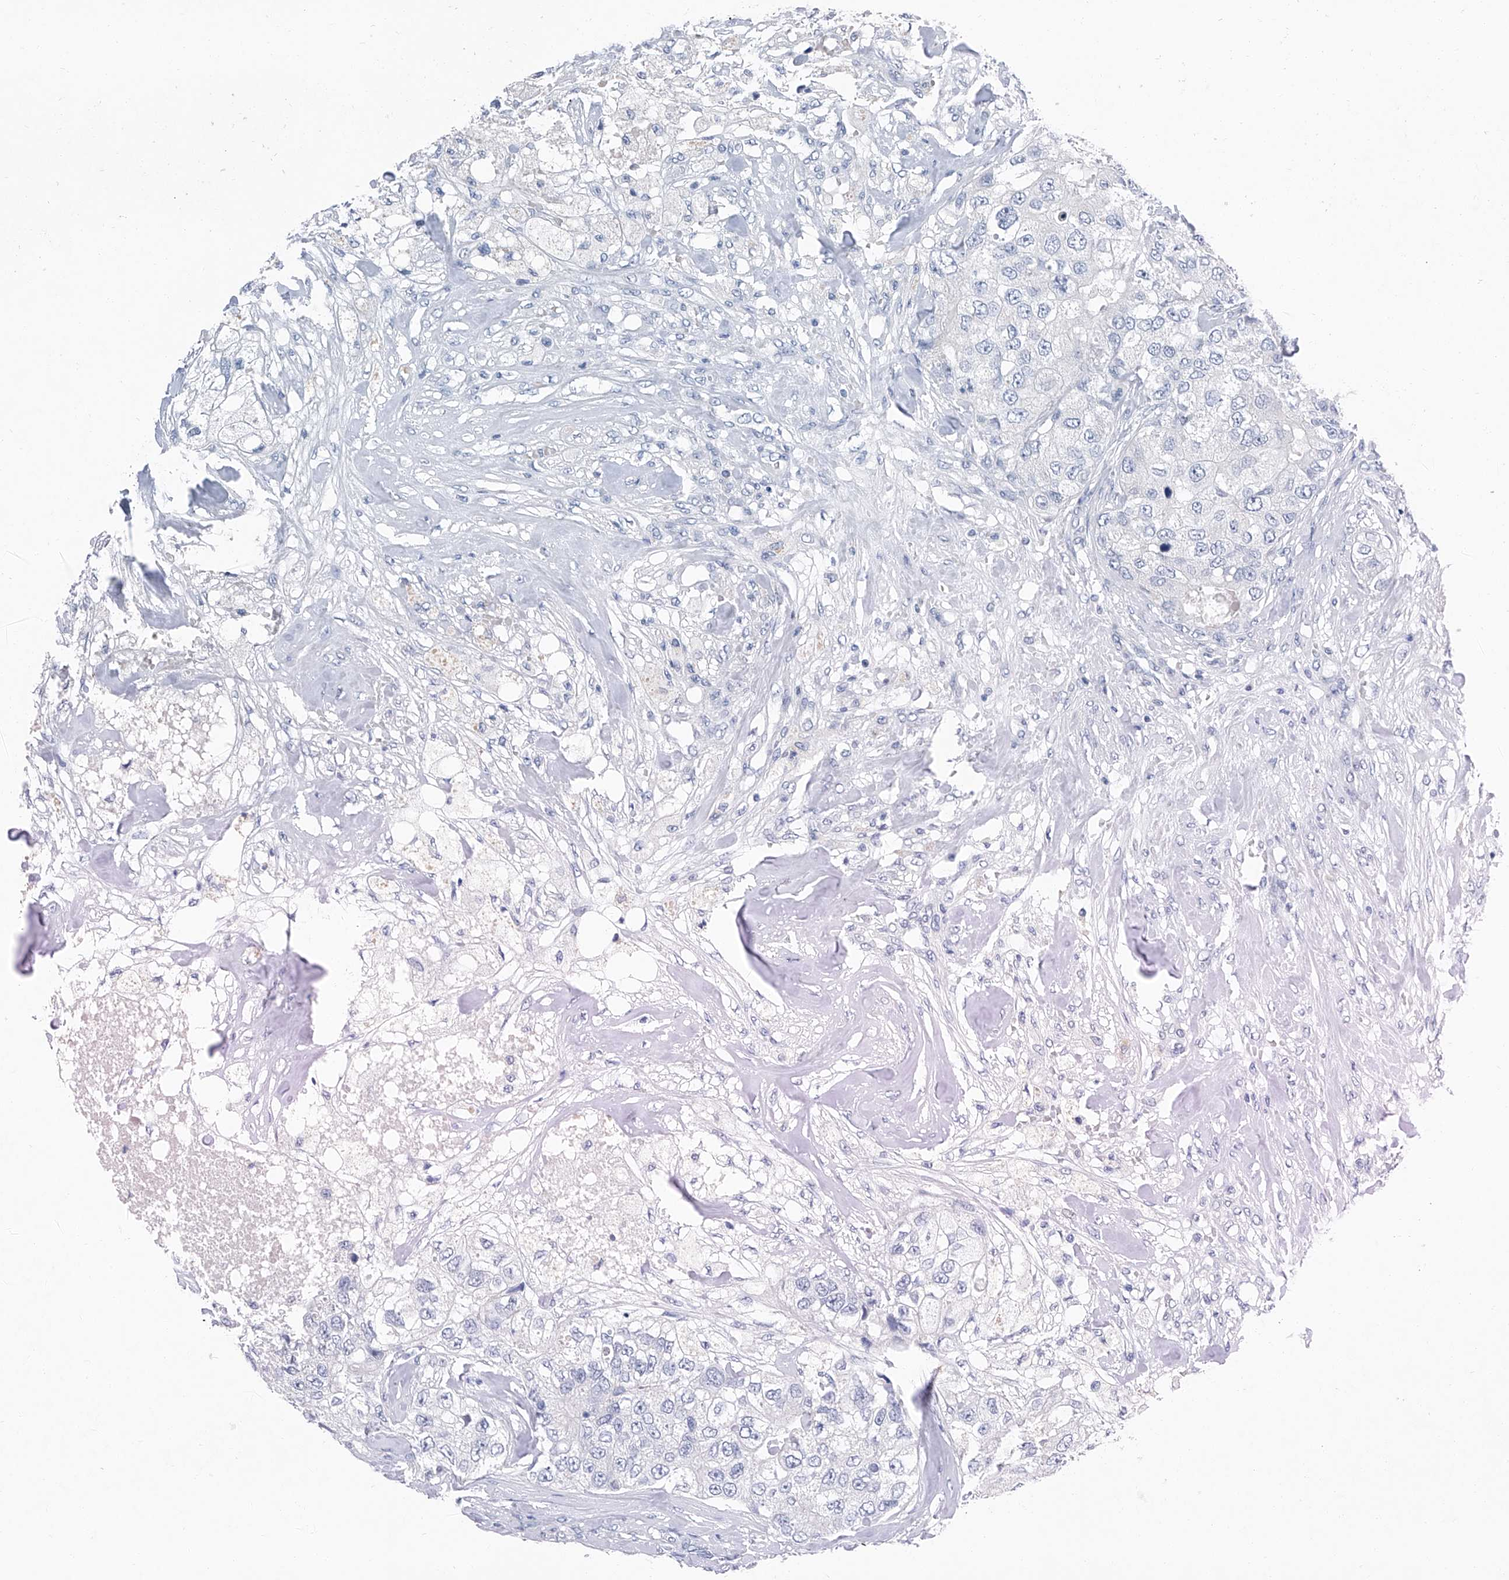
{"staining": {"intensity": "negative", "quantity": "none", "location": "none"}, "tissue": "breast cancer", "cell_type": "Tumor cells", "image_type": "cancer", "snomed": [{"axis": "morphology", "description": "Duct carcinoma"}, {"axis": "topography", "description": "Breast"}], "caption": "Immunohistochemistry (IHC) micrograph of human invasive ductal carcinoma (breast) stained for a protein (brown), which demonstrates no positivity in tumor cells.", "gene": "CYP2A7", "patient": {"sex": "female", "age": 62}}